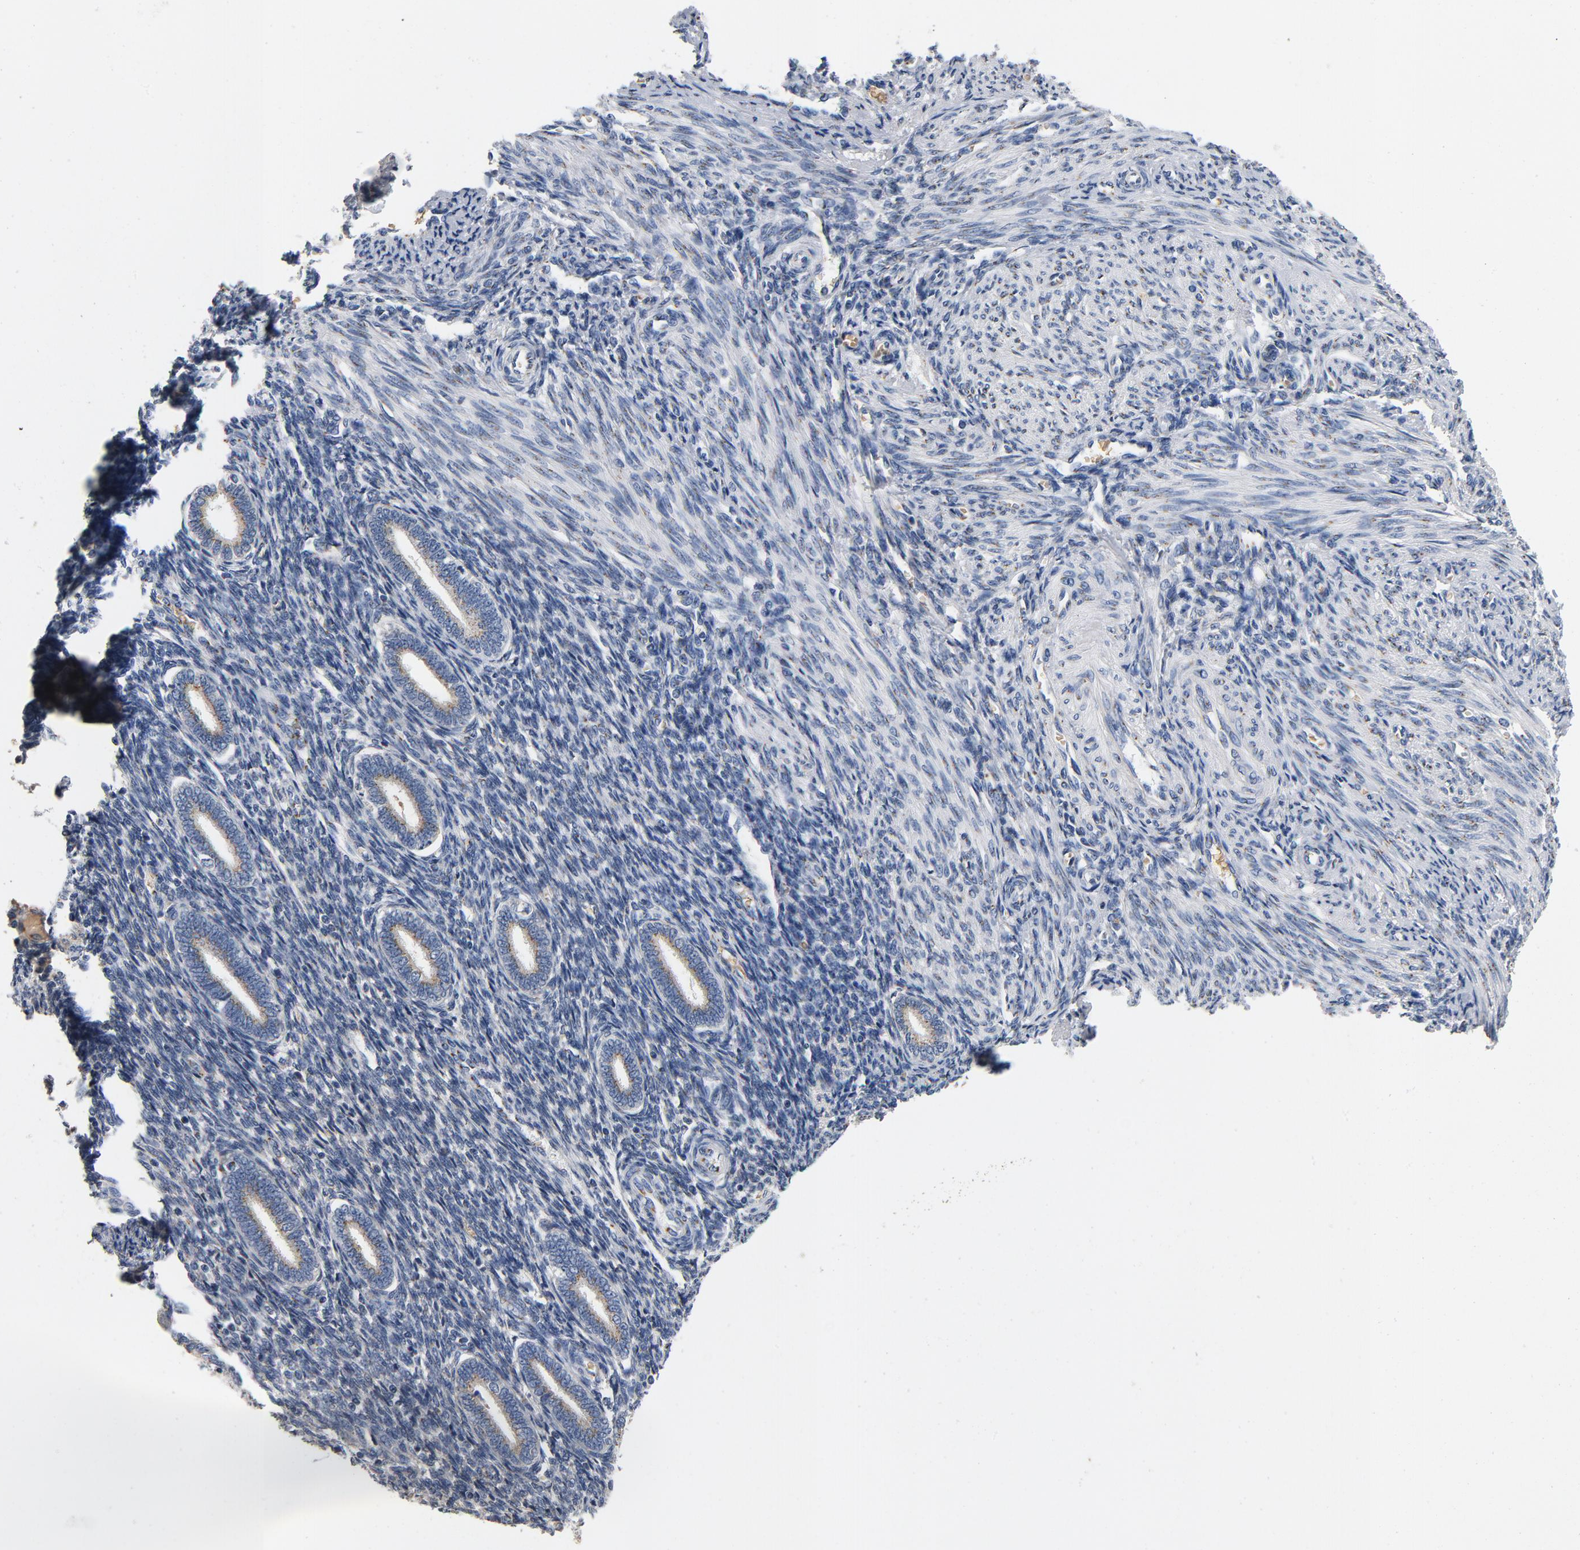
{"staining": {"intensity": "negative", "quantity": "none", "location": "none"}, "tissue": "endometrium", "cell_type": "Cells in endometrial stroma", "image_type": "normal", "snomed": [{"axis": "morphology", "description": "Normal tissue, NOS"}, {"axis": "topography", "description": "Endometrium"}], "caption": "Human endometrium stained for a protein using immunohistochemistry demonstrates no staining in cells in endometrial stroma.", "gene": "LMAN2", "patient": {"sex": "female", "age": 27}}